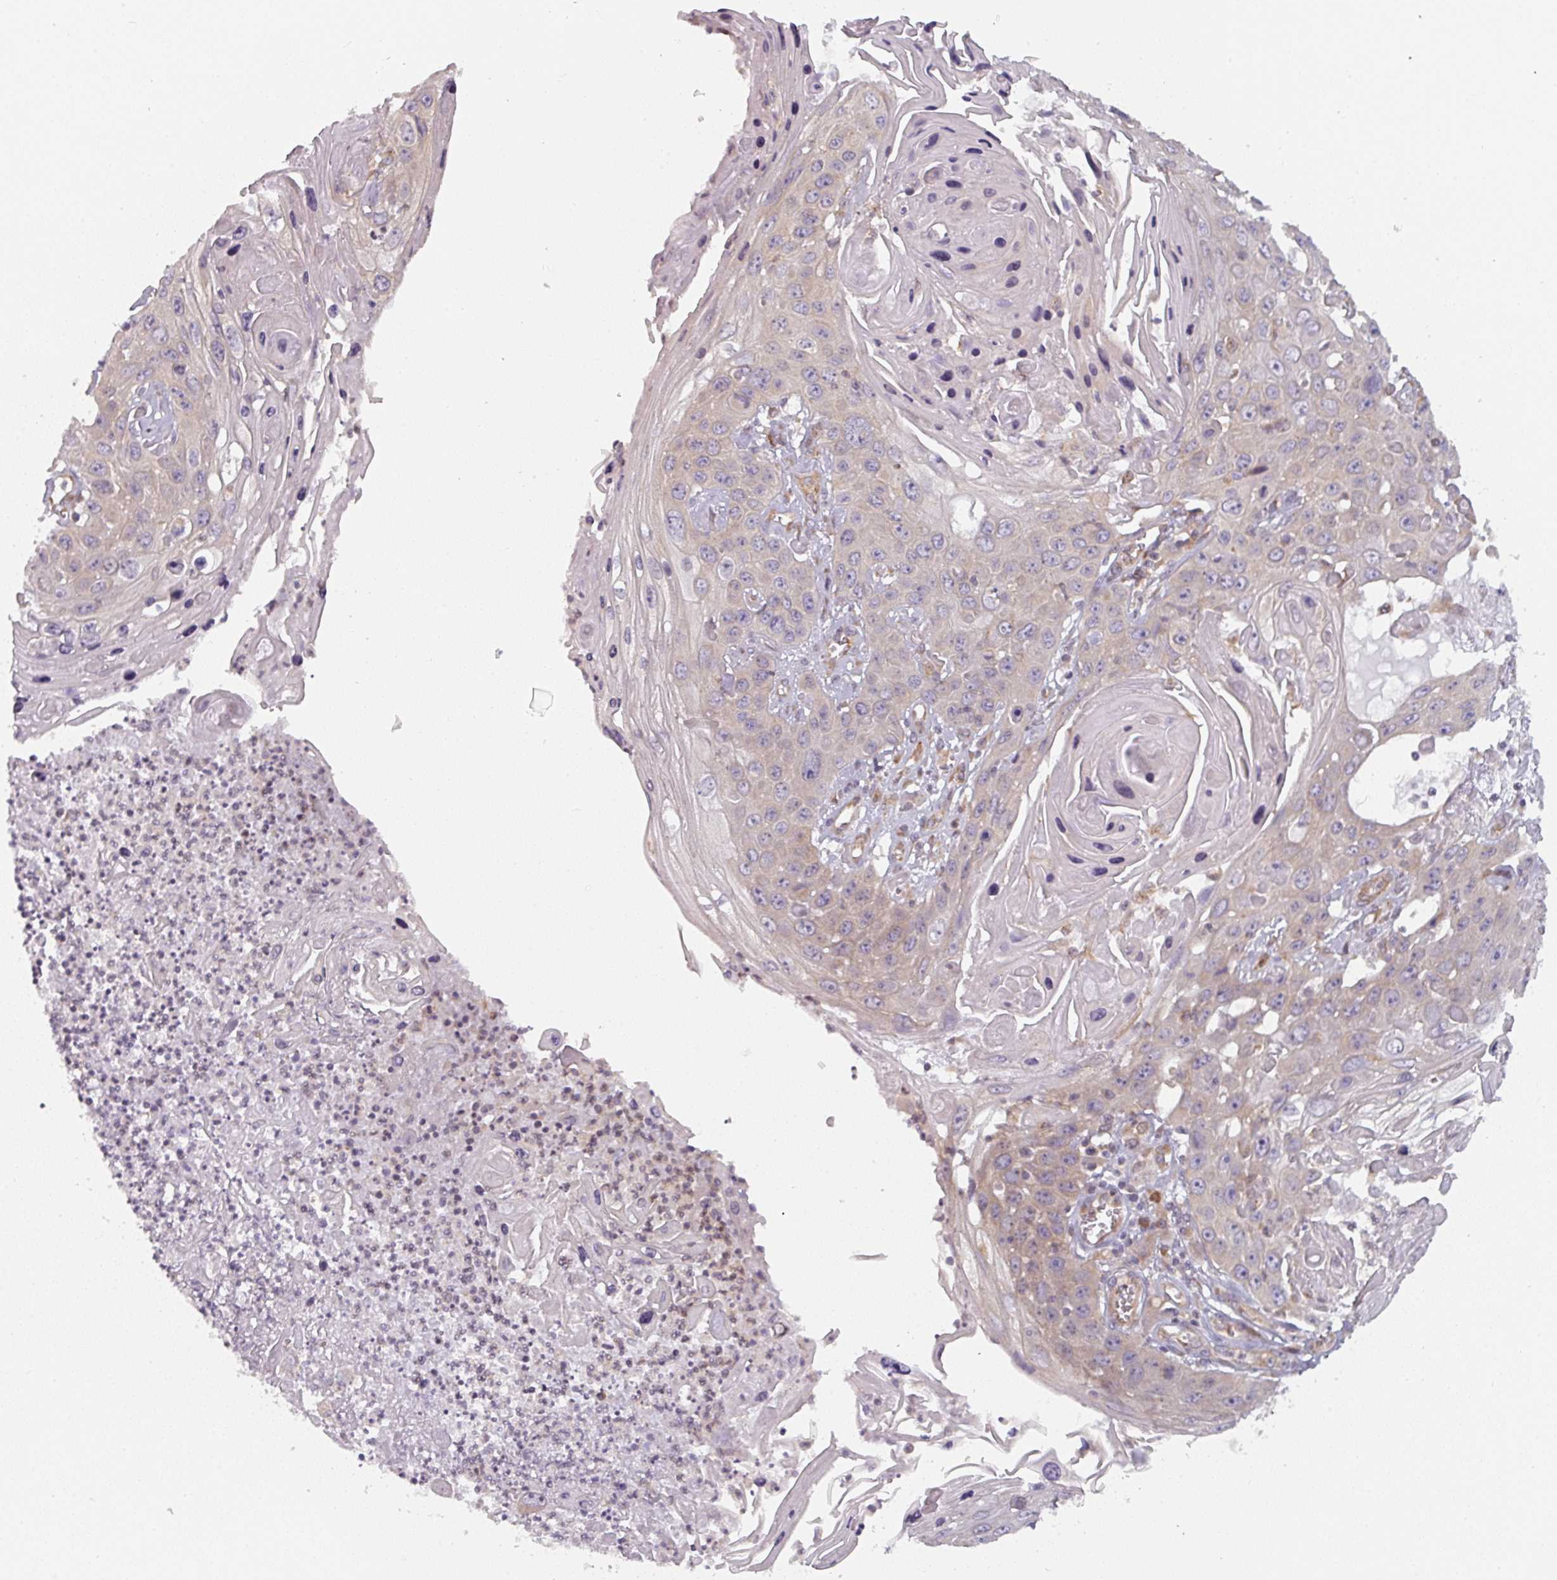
{"staining": {"intensity": "weak", "quantity": "<25%", "location": "cytoplasmic/membranous"}, "tissue": "skin cancer", "cell_type": "Tumor cells", "image_type": "cancer", "snomed": [{"axis": "morphology", "description": "Squamous cell carcinoma, NOS"}, {"axis": "topography", "description": "Skin"}], "caption": "Tumor cells are negative for brown protein staining in skin cancer (squamous cell carcinoma). Nuclei are stained in blue.", "gene": "TAPT1", "patient": {"sex": "male", "age": 55}}